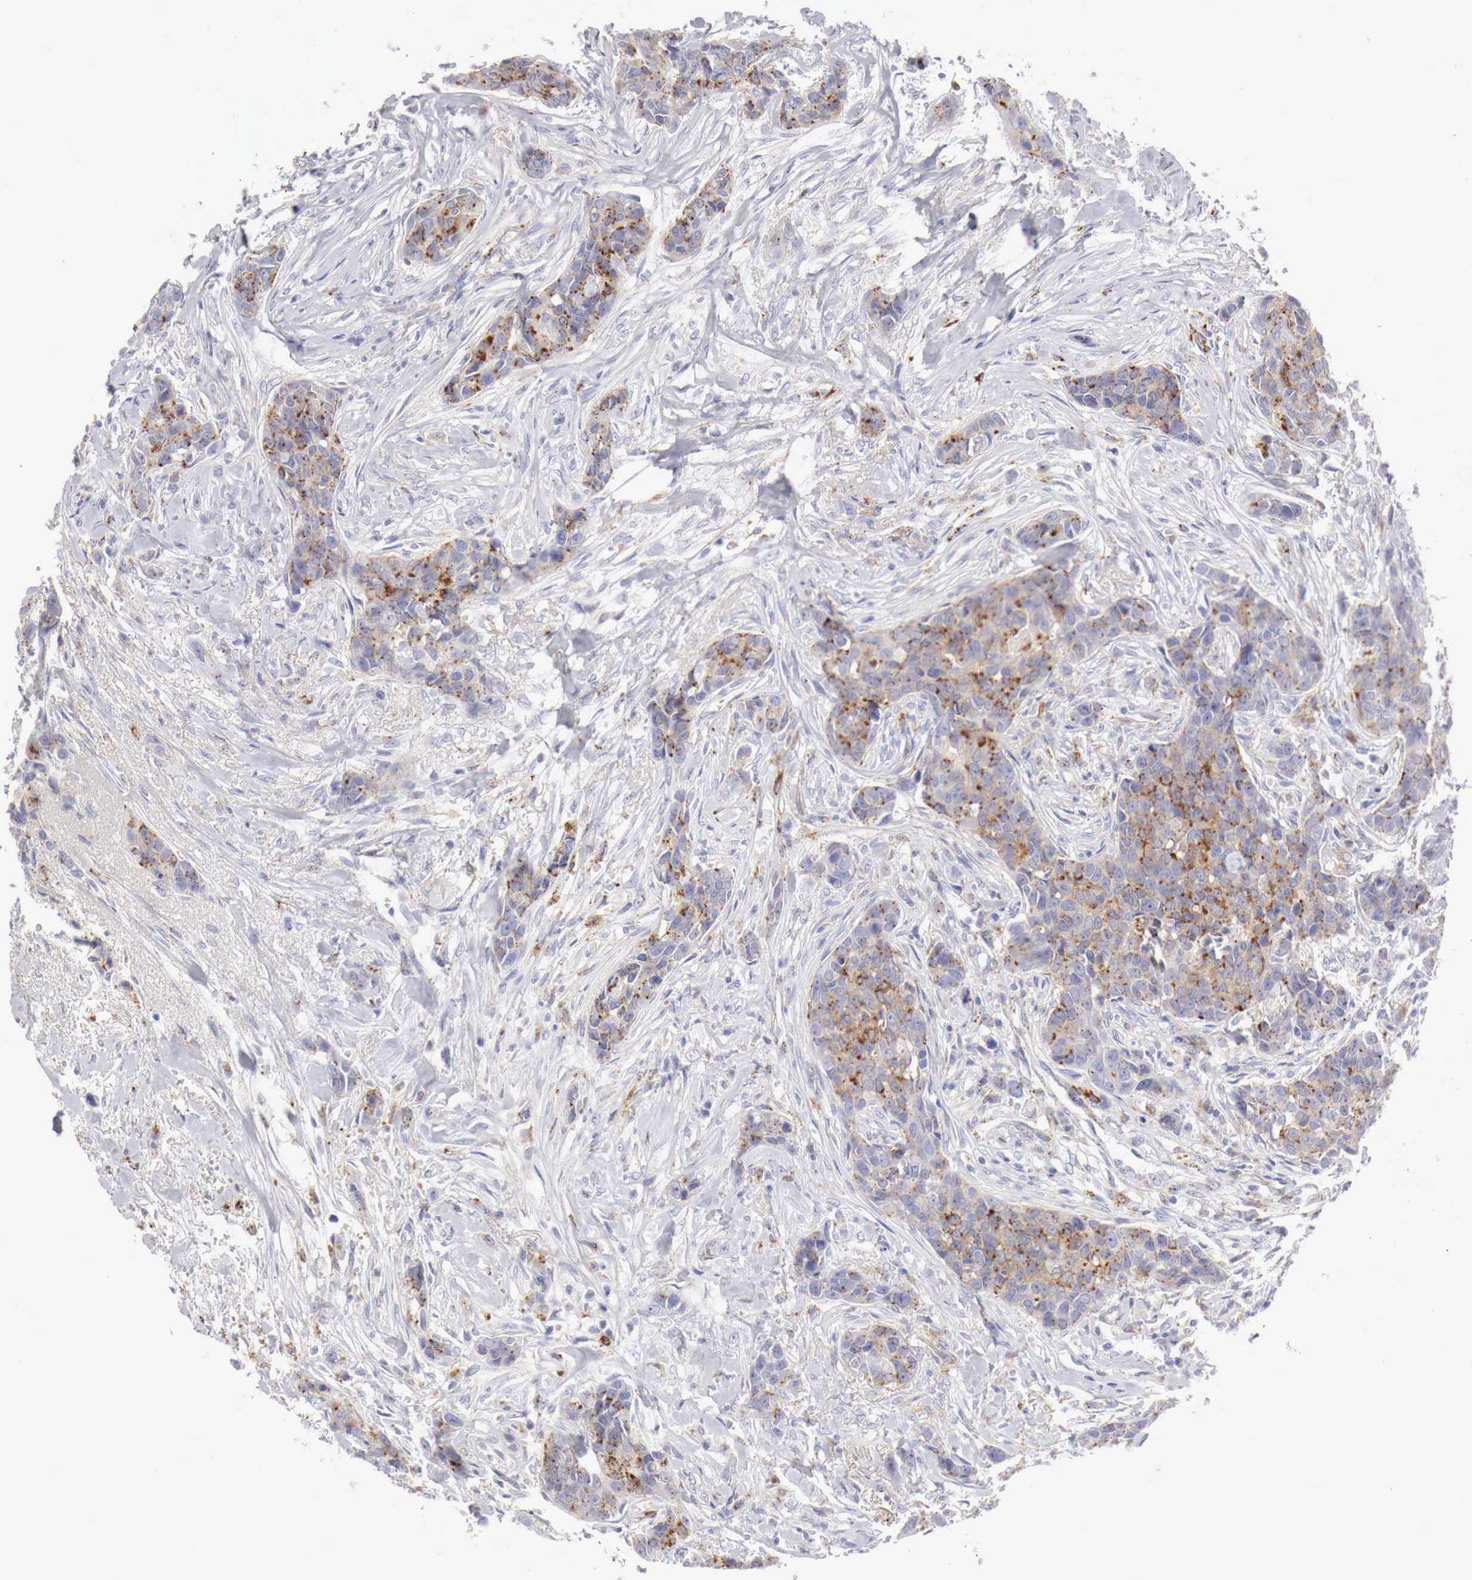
{"staining": {"intensity": "moderate", "quantity": ">75%", "location": "cytoplasmic/membranous"}, "tissue": "breast cancer", "cell_type": "Tumor cells", "image_type": "cancer", "snomed": [{"axis": "morphology", "description": "Duct carcinoma"}, {"axis": "topography", "description": "Breast"}], "caption": "Protein staining of breast cancer (intraductal carcinoma) tissue displays moderate cytoplasmic/membranous positivity in approximately >75% of tumor cells.", "gene": "GLA", "patient": {"sex": "female", "age": 91}}